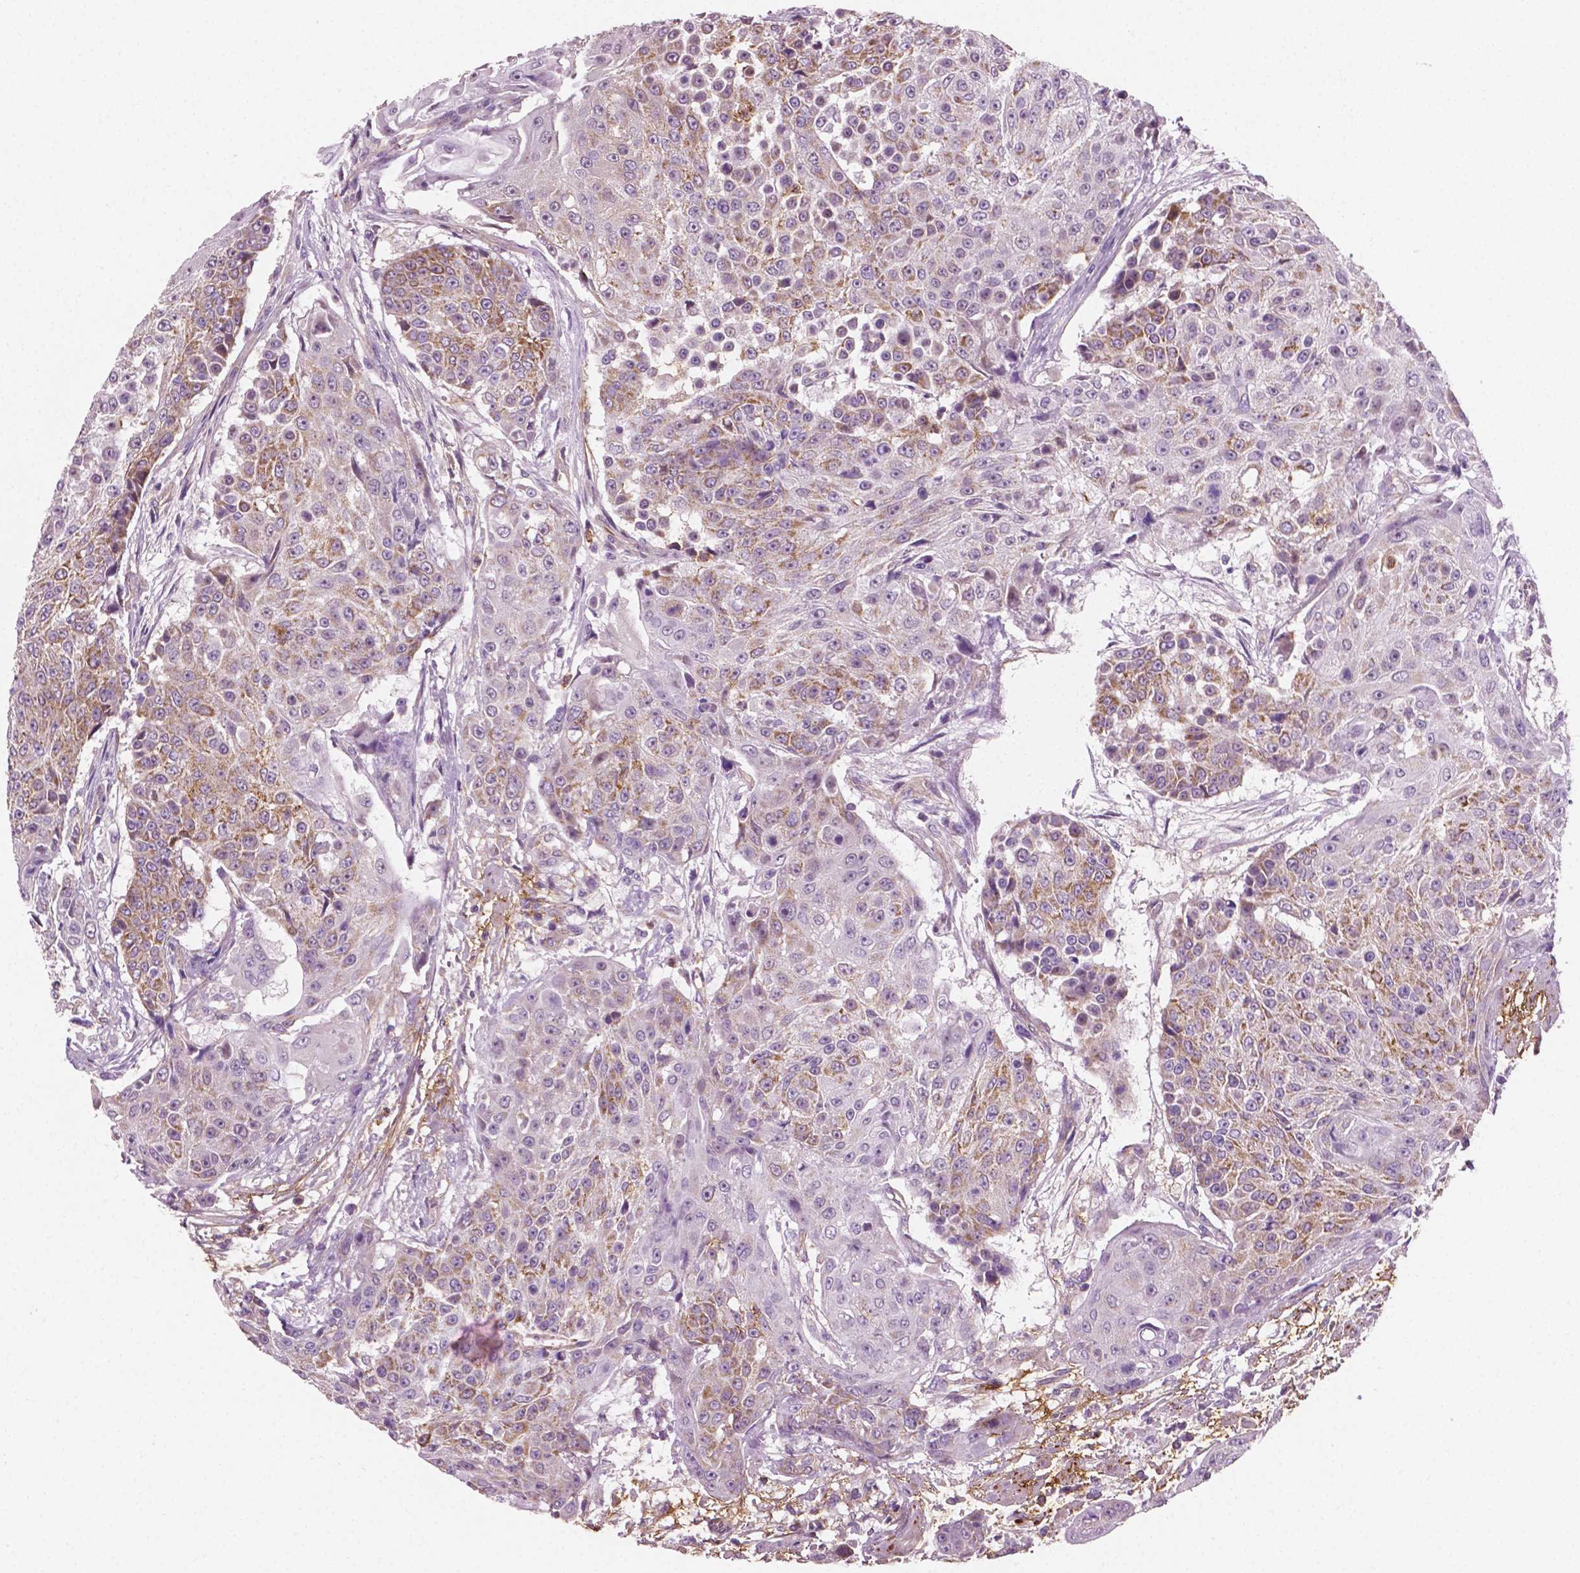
{"staining": {"intensity": "moderate", "quantity": "<25%", "location": "cytoplasmic/membranous"}, "tissue": "urothelial cancer", "cell_type": "Tumor cells", "image_type": "cancer", "snomed": [{"axis": "morphology", "description": "Urothelial carcinoma, High grade"}, {"axis": "topography", "description": "Urinary bladder"}], "caption": "The image reveals a brown stain indicating the presence of a protein in the cytoplasmic/membranous of tumor cells in urothelial cancer. (IHC, brightfield microscopy, high magnification).", "gene": "PTX3", "patient": {"sex": "female", "age": 63}}